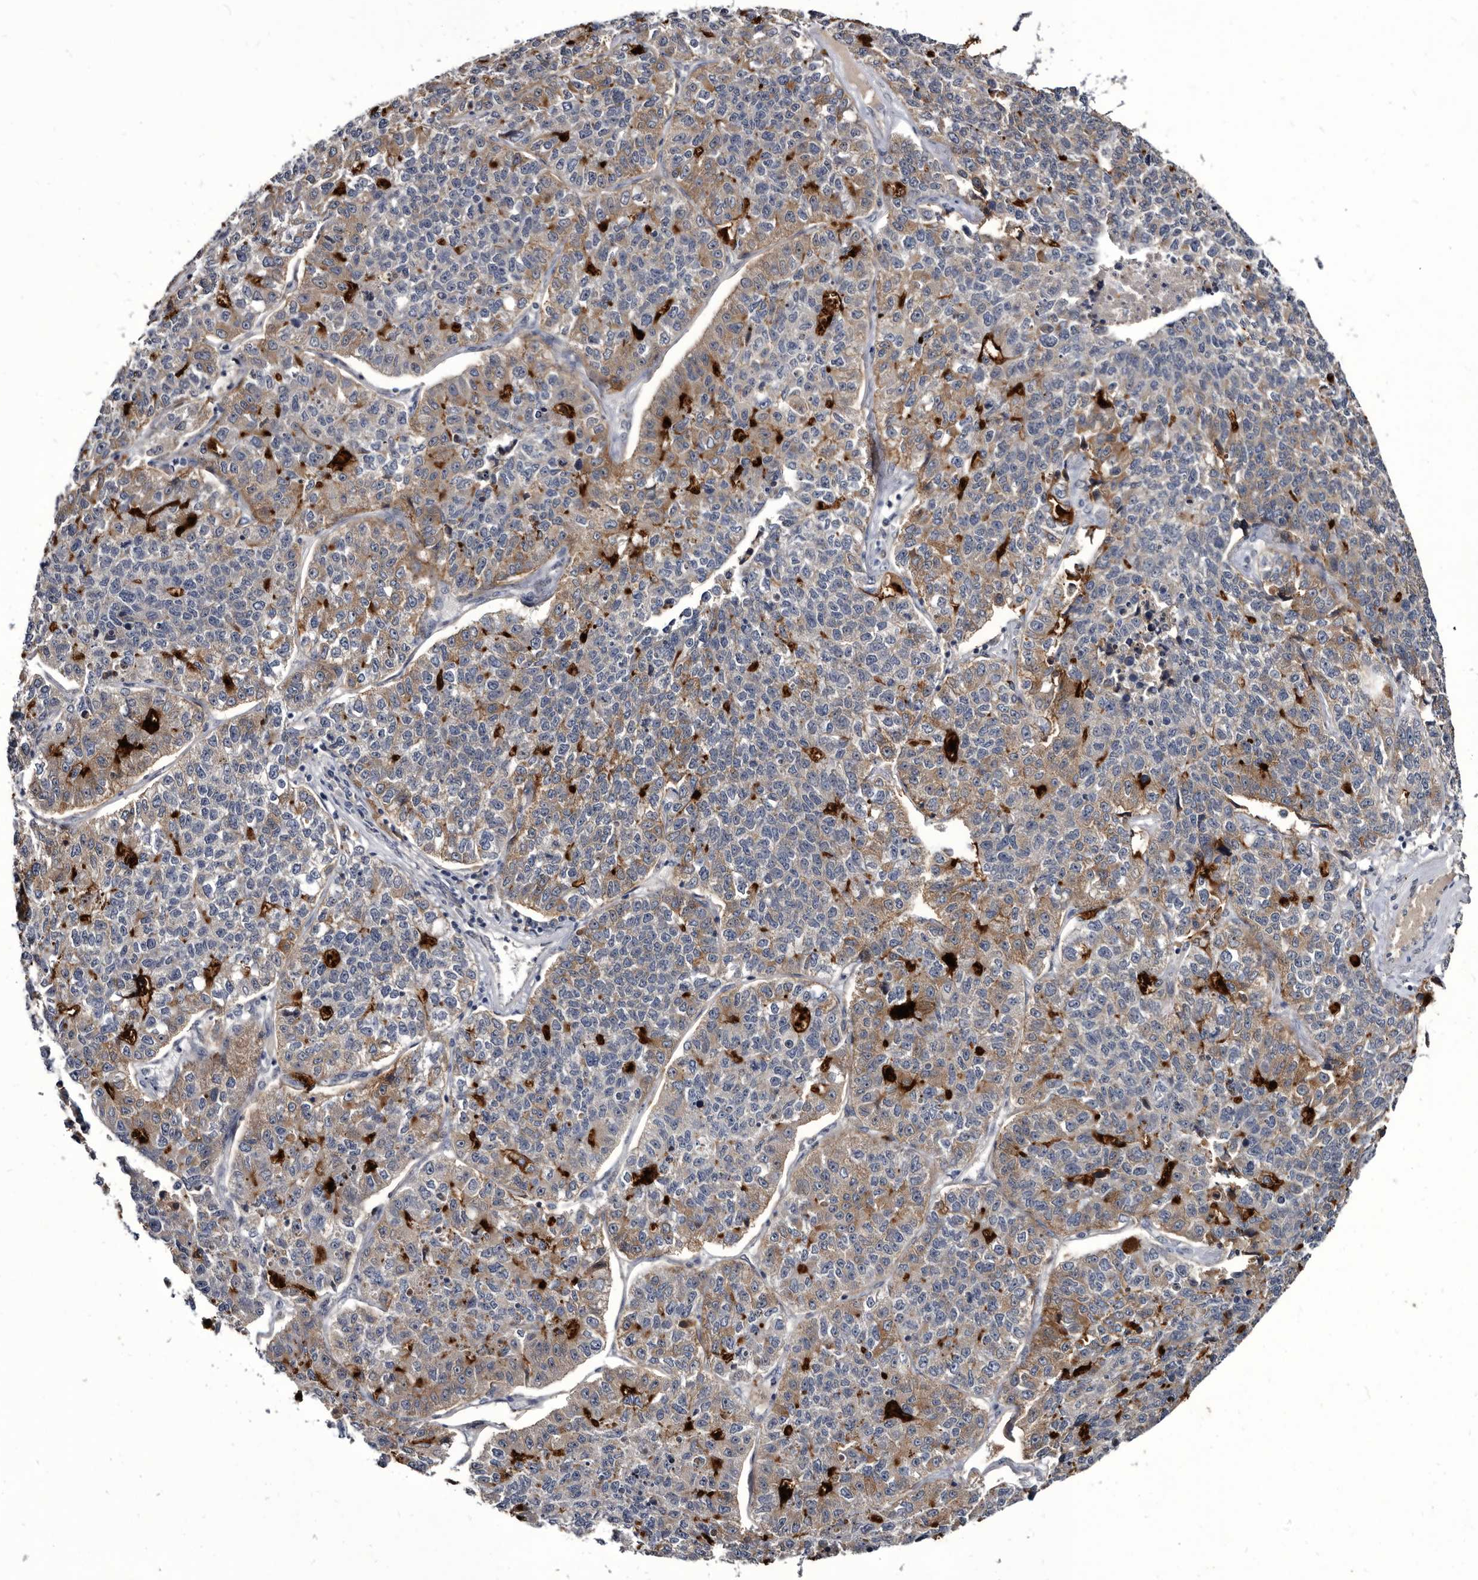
{"staining": {"intensity": "strong", "quantity": "<25%", "location": "cytoplasmic/membranous"}, "tissue": "lung cancer", "cell_type": "Tumor cells", "image_type": "cancer", "snomed": [{"axis": "morphology", "description": "Adenocarcinoma, NOS"}, {"axis": "topography", "description": "Lung"}], "caption": "Immunohistochemical staining of human lung cancer (adenocarcinoma) displays medium levels of strong cytoplasmic/membranous positivity in about <25% of tumor cells. The staining is performed using DAB brown chromogen to label protein expression. The nuclei are counter-stained blue using hematoxylin.", "gene": "PROM1", "patient": {"sex": "male", "age": 49}}